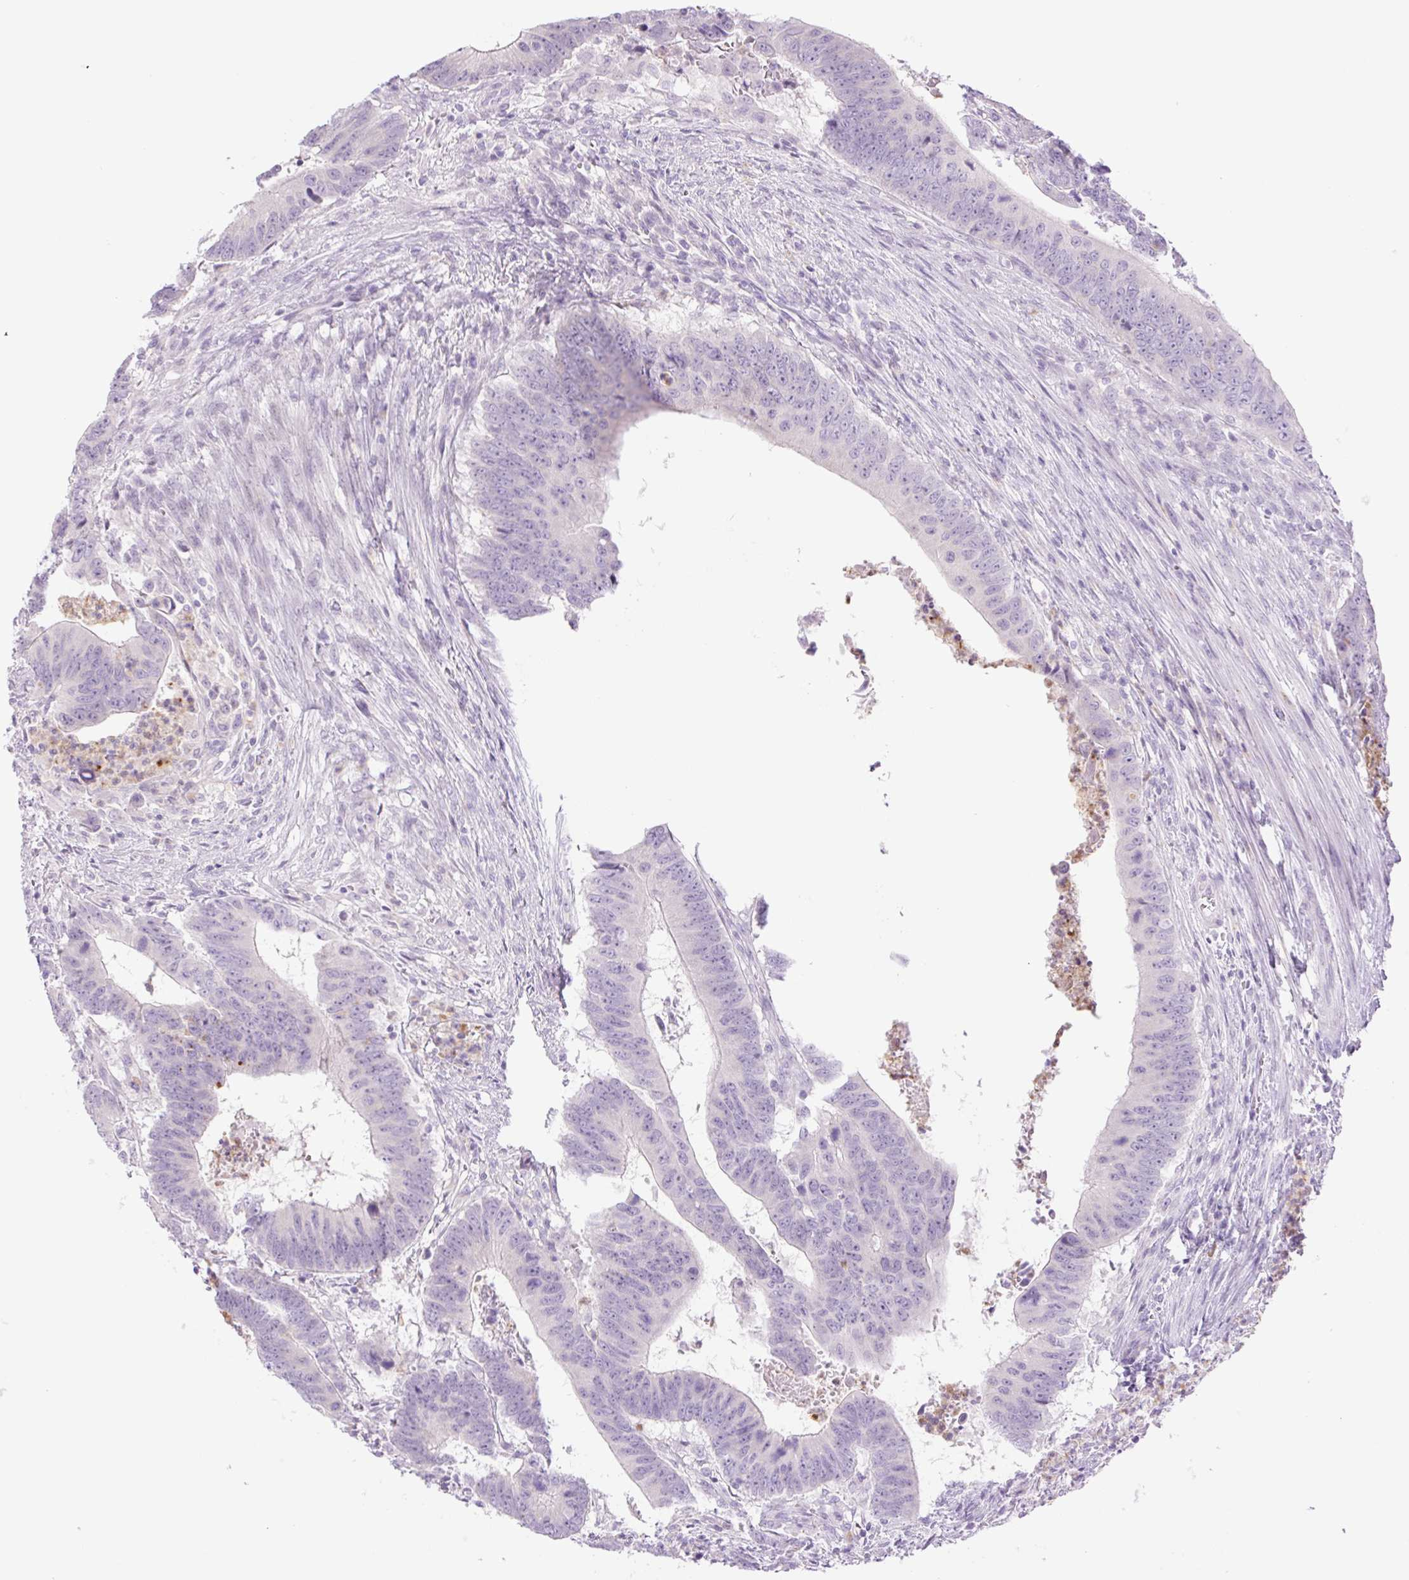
{"staining": {"intensity": "negative", "quantity": "none", "location": "none"}, "tissue": "colorectal cancer", "cell_type": "Tumor cells", "image_type": "cancer", "snomed": [{"axis": "morphology", "description": "Adenocarcinoma, NOS"}, {"axis": "topography", "description": "Colon"}], "caption": "Immunohistochemical staining of human adenocarcinoma (colorectal) exhibits no significant positivity in tumor cells.", "gene": "TBX15", "patient": {"sex": "male", "age": 62}}